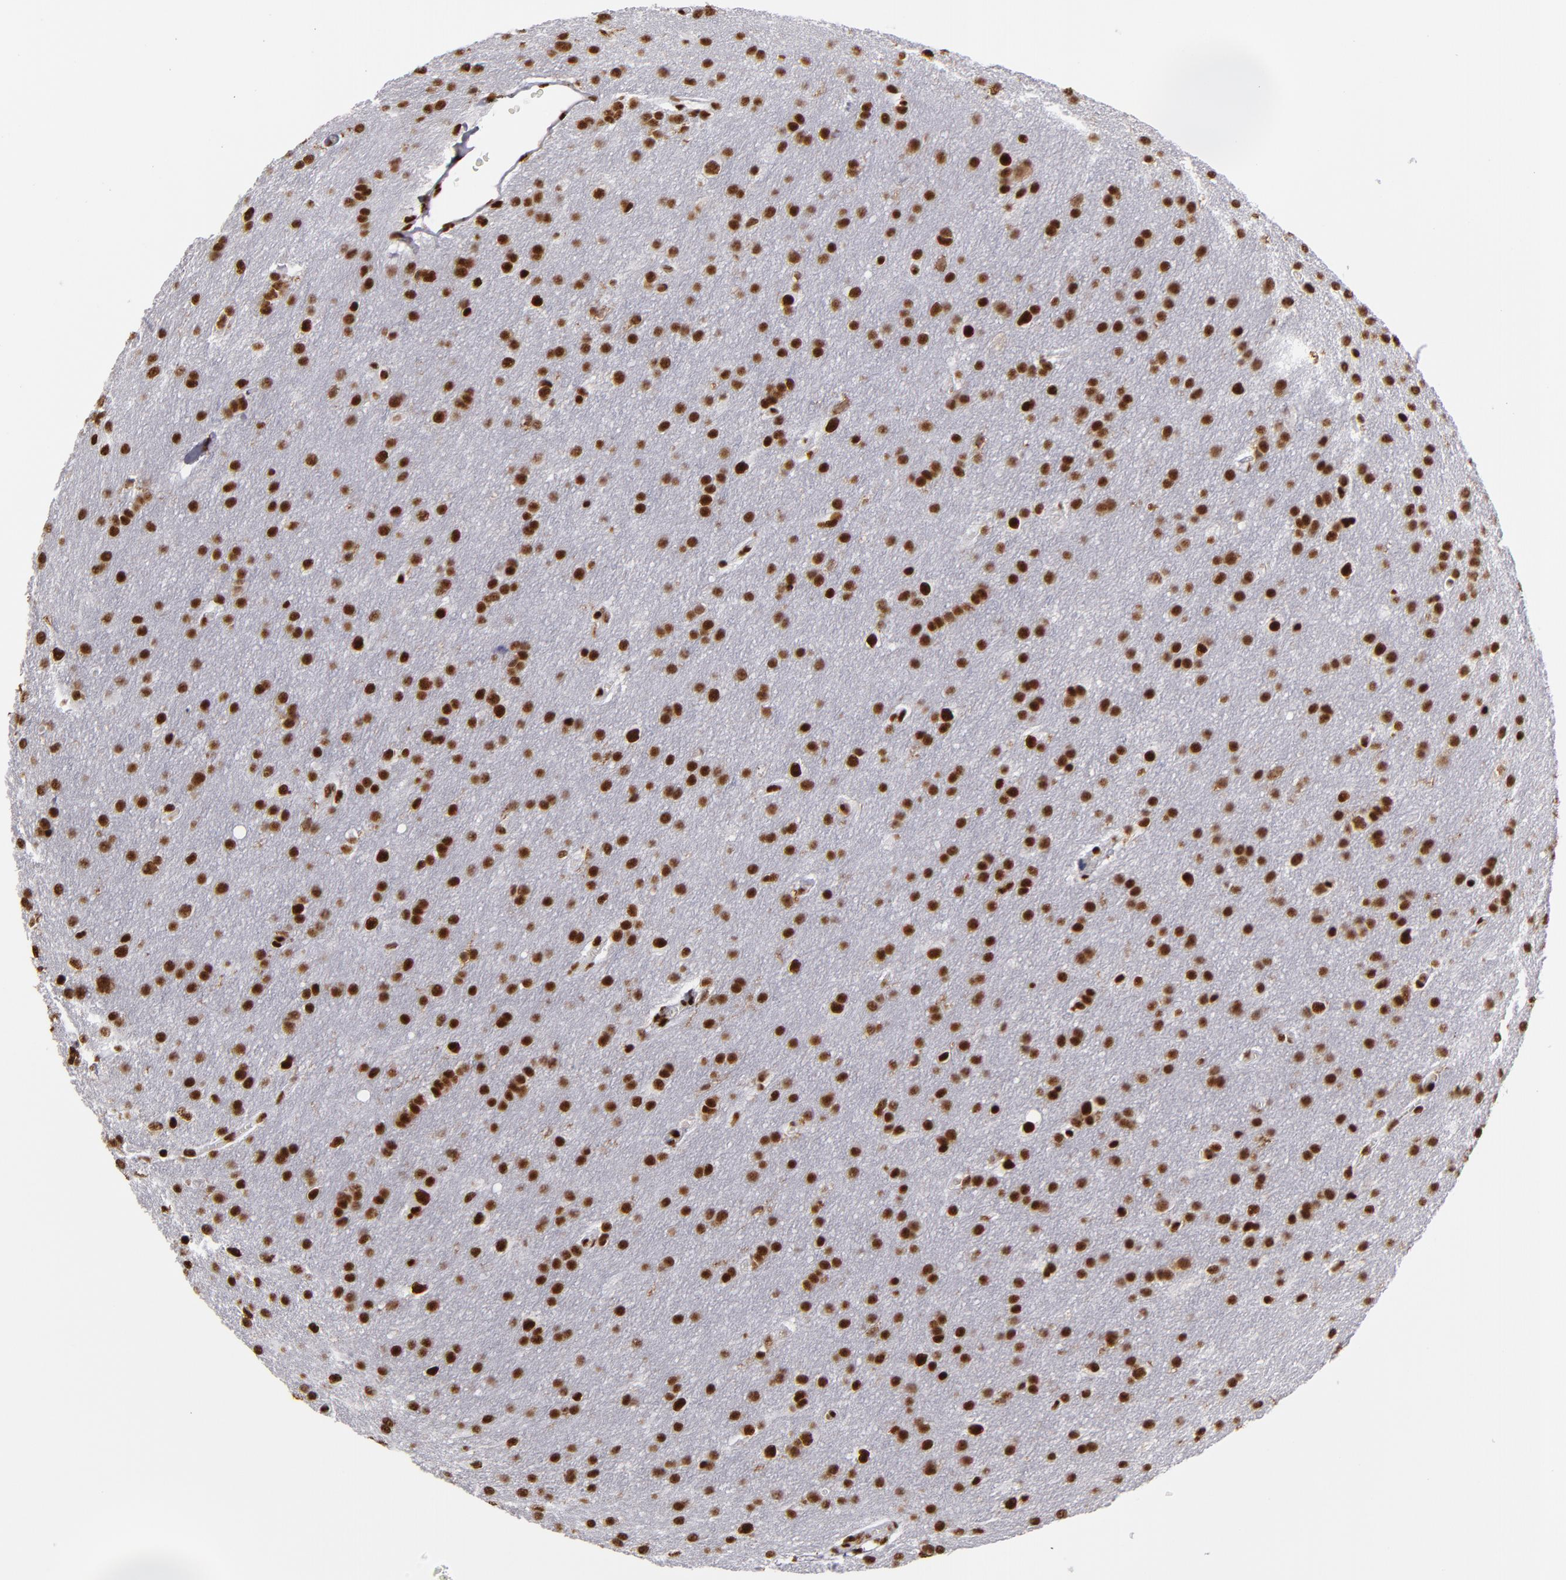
{"staining": {"intensity": "strong", "quantity": ">75%", "location": "nuclear"}, "tissue": "glioma", "cell_type": "Tumor cells", "image_type": "cancer", "snomed": [{"axis": "morphology", "description": "Glioma, malignant, Low grade"}, {"axis": "topography", "description": "Brain"}], "caption": "Immunohistochemistry (IHC) micrograph of human glioma stained for a protein (brown), which displays high levels of strong nuclear positivity in about >75% of tumor cells.", "gene": "MRE11", "patient": {"sex": "female", "age": 32}}